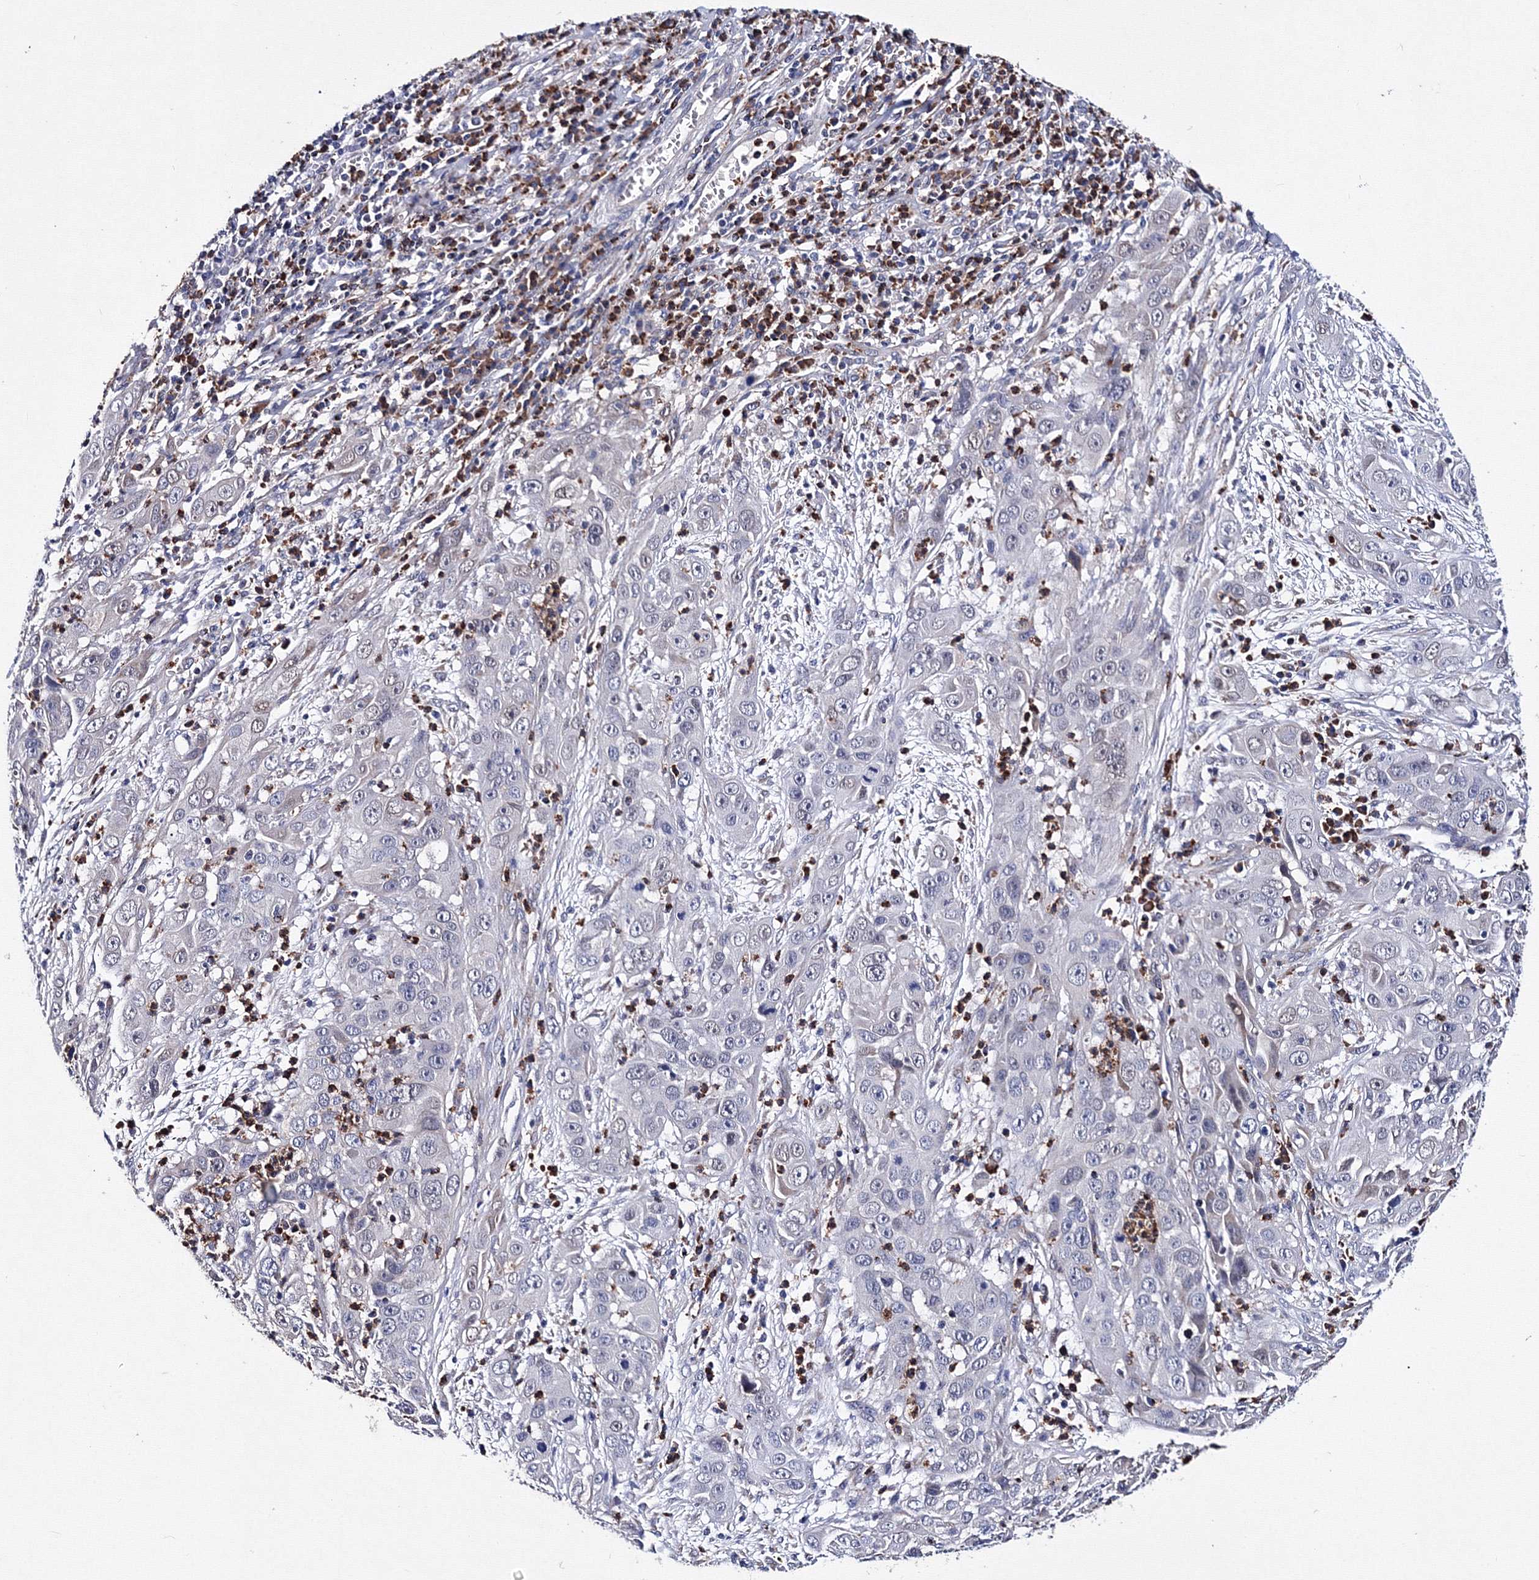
{"staining": {"intensity": "negative", "quantity": "none", "location": "none"}, "tissue": "cervical cancer", "cell_type": "Tumor cells", "image_type": "cancer", "snomed": [{"axis": "morphology", "description": "Squamous cell carcinoma, NOS"}, {"axis": "topography", "description": "Cervix"}], "caption": "Tumor cells are negative for brown protein staining in cervical cancer. (Stains: DAB (3,3'-diaminobenzidine) IHC with hematoxylin counter stain, Microscopy: brightfield microscopy at high magnification).", "gene": "PHYKPL", "patient": {"sex": "female", "age": 32}}